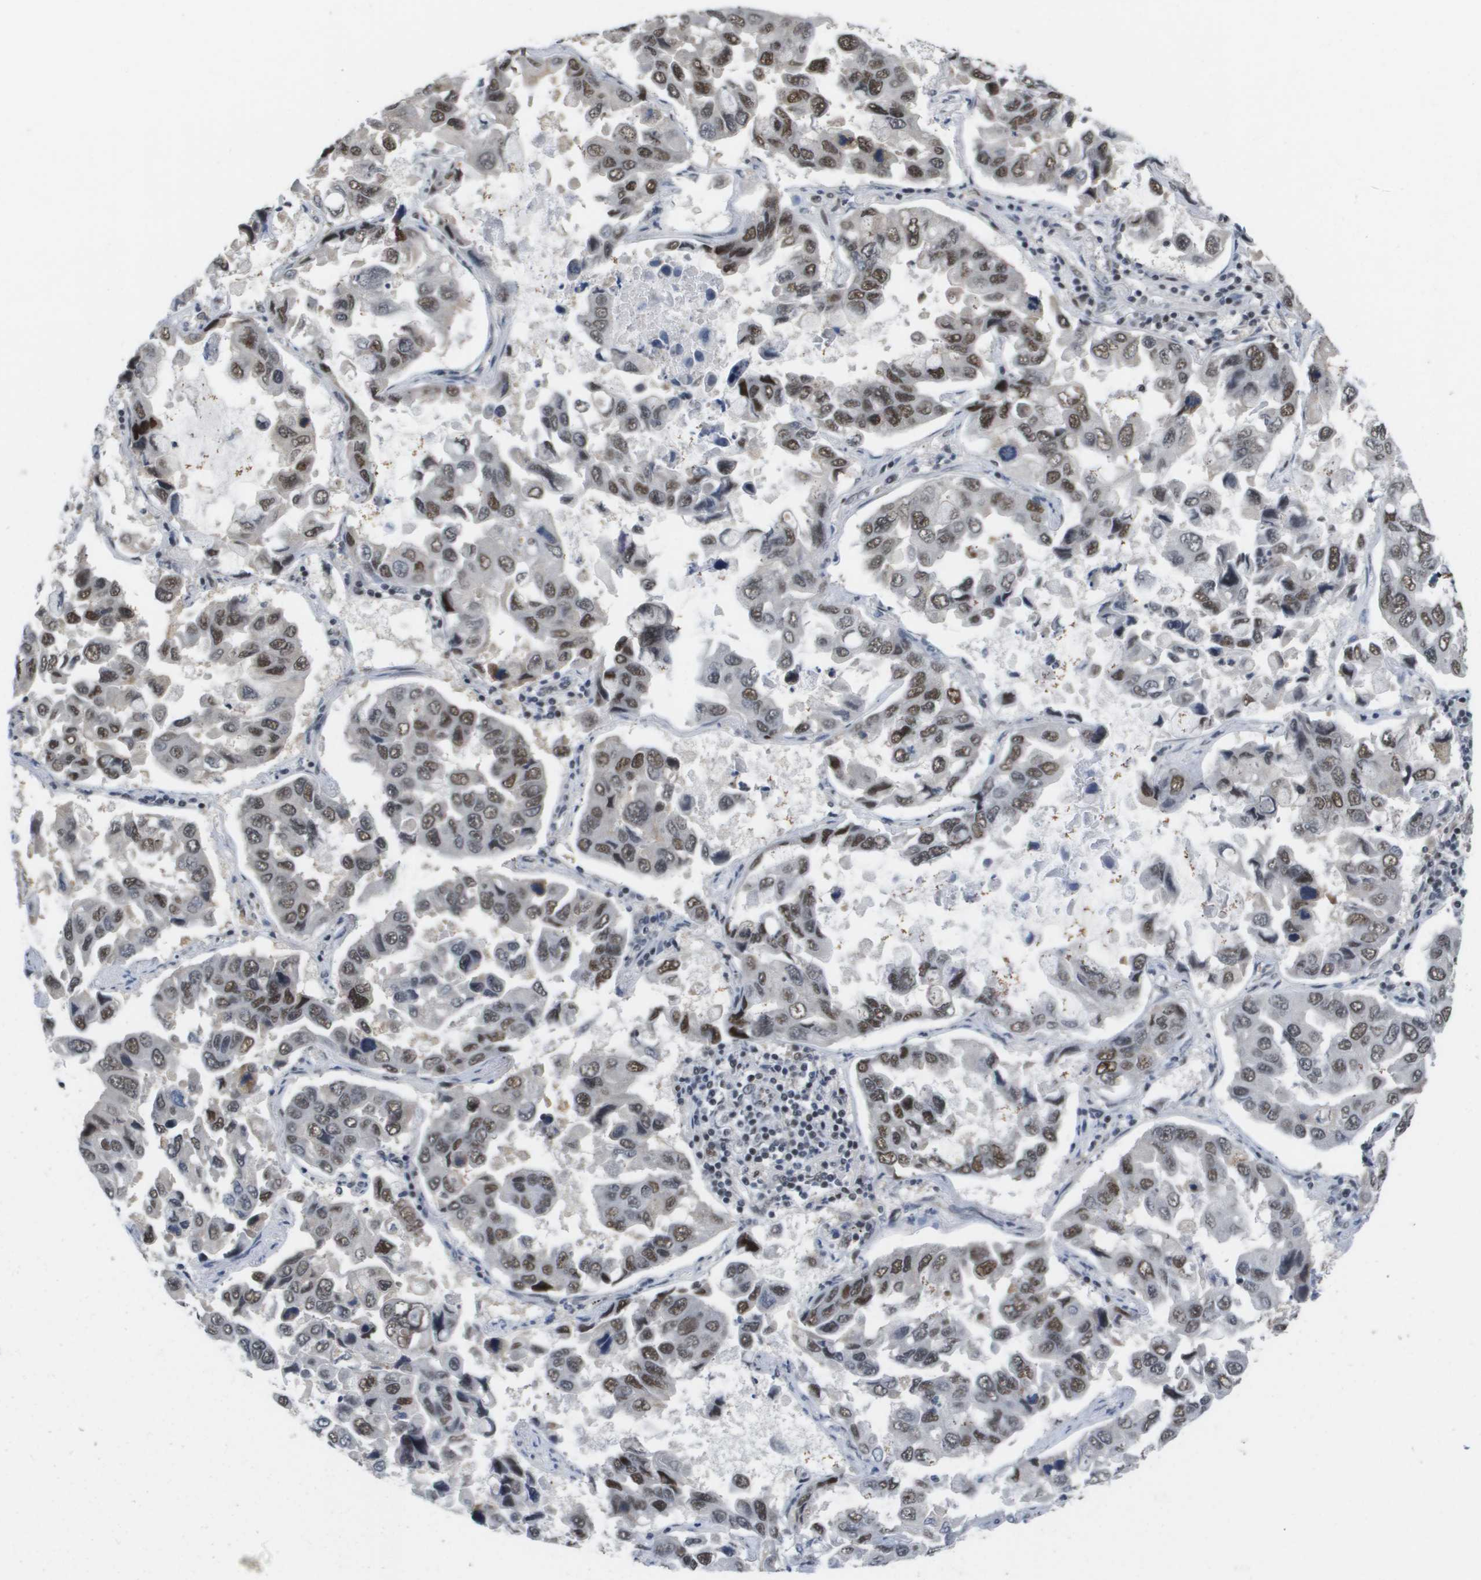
{"staining": {"intensity": "moderate", "quantity": ">75%", "location": "nuclear"}, "tissue": "lung cancer", "cell_type": "Tumor cells", "image_type": "cancer", "snomed": [{"axis": "morphology", "description": "Adenocarcinoma, NOS"}, {"axis": "topography", "description": "Lung"}], "caption": "Immunohistochemistry (IHC) of human lung adenocarcinoma demonstrates medium levels of moderate nuclear expression in approximately >75% of tumor cells.", "gene": "ISY1", "patient": {"sex": "male", "age": 64}}